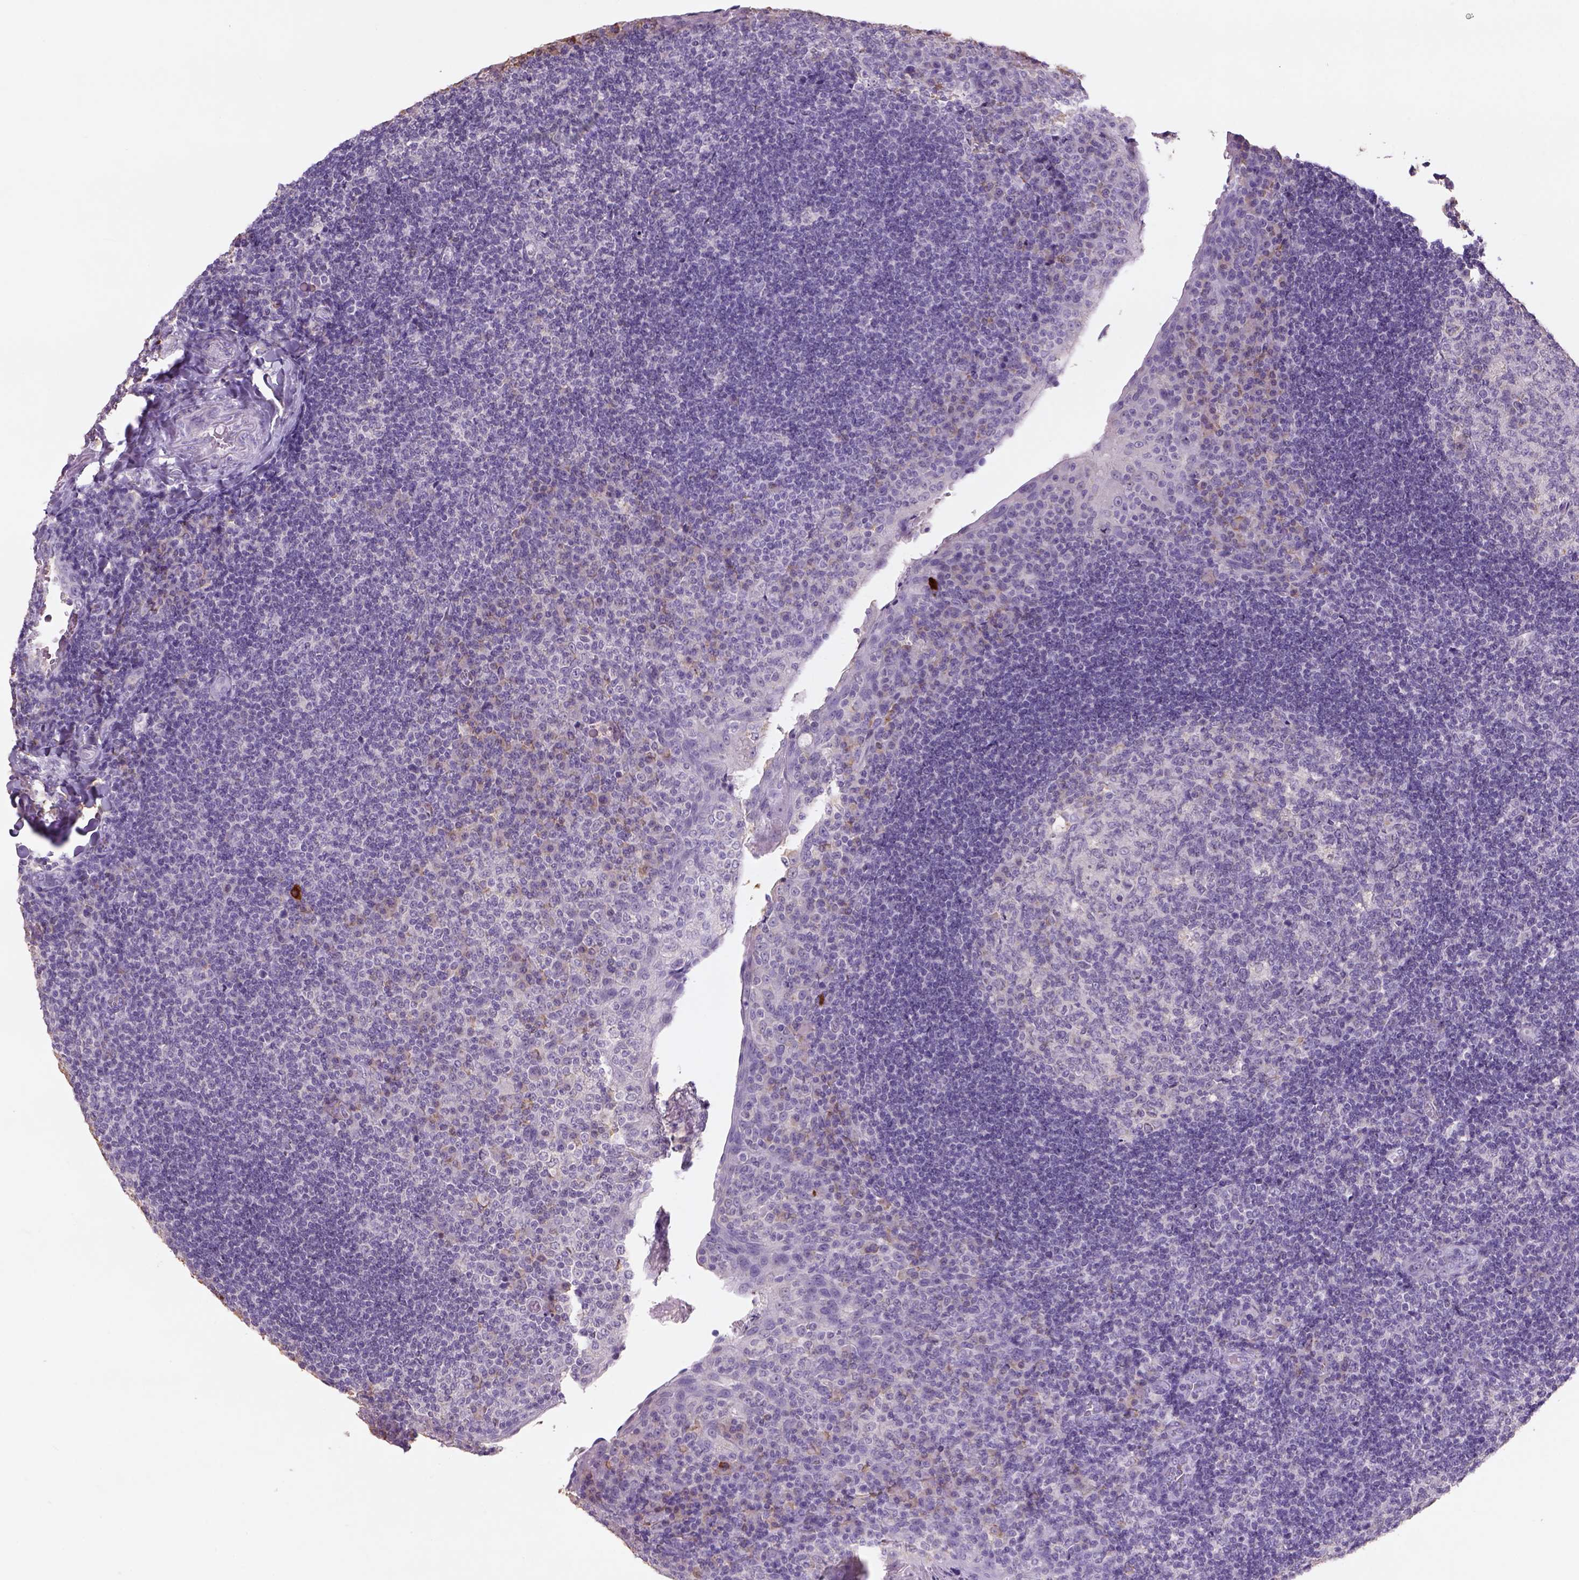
{"staining": {"intensity": "negative", "quantity": "none", "location": "none"}, "tissue": "tonsil", "cell_type": "Germinal center cells", "image_type": "normal", "snomed": [{"axis": "morphology", "description": "Normal tissue, NOS"}, {"axis": "topography", "description": "Tonsil"}], "caption": "IHC of unremarkable human tonsil shows no positivity in germinal center cells.", "gene": "NAALAD2", "patient": {"sex": "male", "age": 17}}